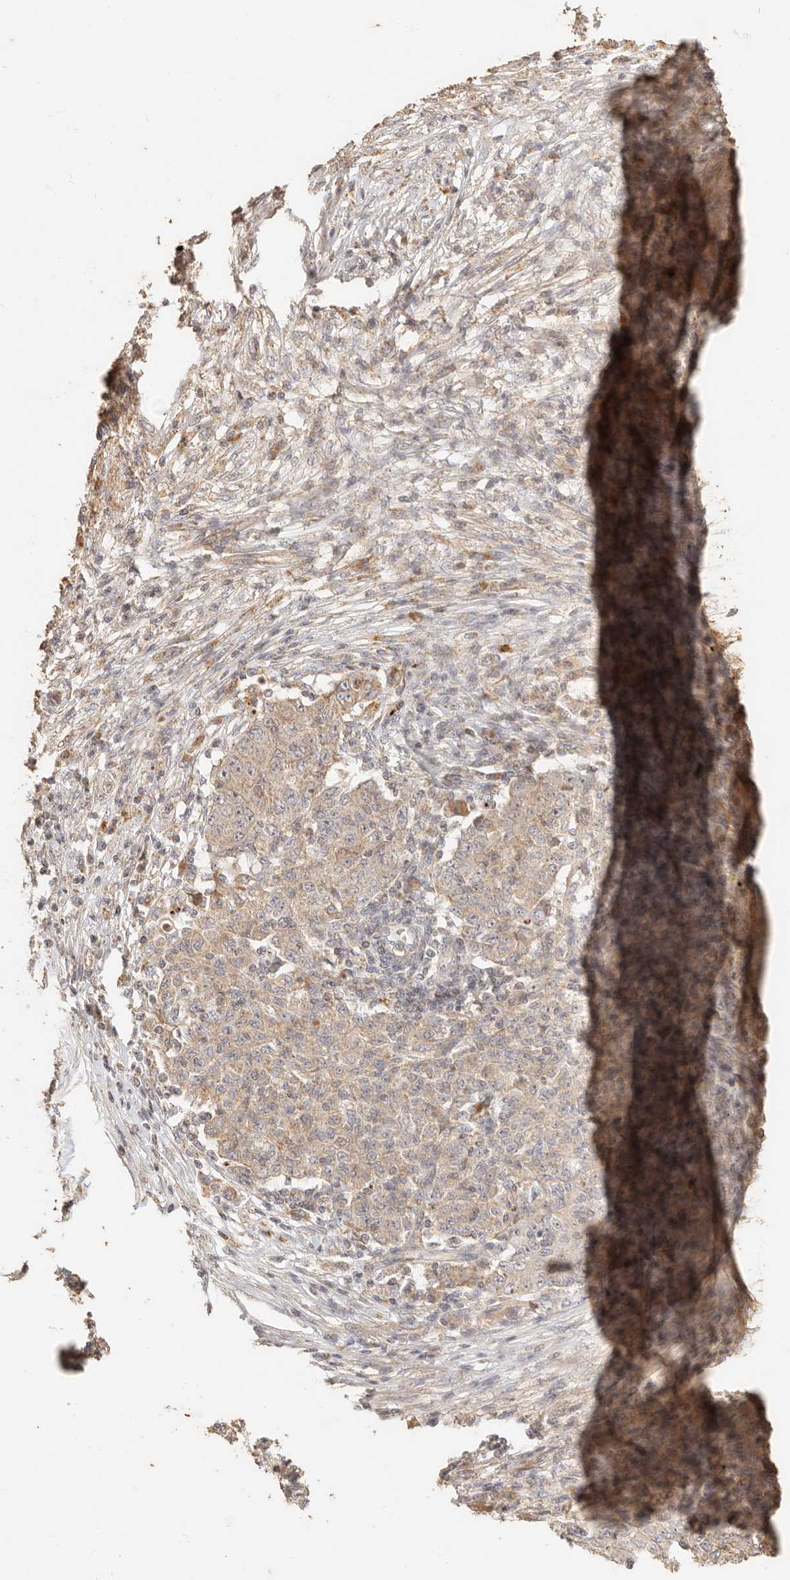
{"staining": {"intensity": "weak", "quantity": ">75%", "location": "cytoplasmic/membranous"}, "tissue": "ovarian cancer", "cell_type": "Tumor cells", "image_type": "cancer", "snomed": [{"axis": "morphology", "description": "Carcinoma, endometroid"}, {"axis": "topography", "description": "Ovary"}], "caption": "This micrograph shows immunohistochemistry staining of human ovarian cancer (endometroid carcinoma), with low weak cytoplasmic/membranous positivity in approximately >75% of tumor cells.", "gene": "PTPN22", "patient": {"sex": "female", "age": 42}}